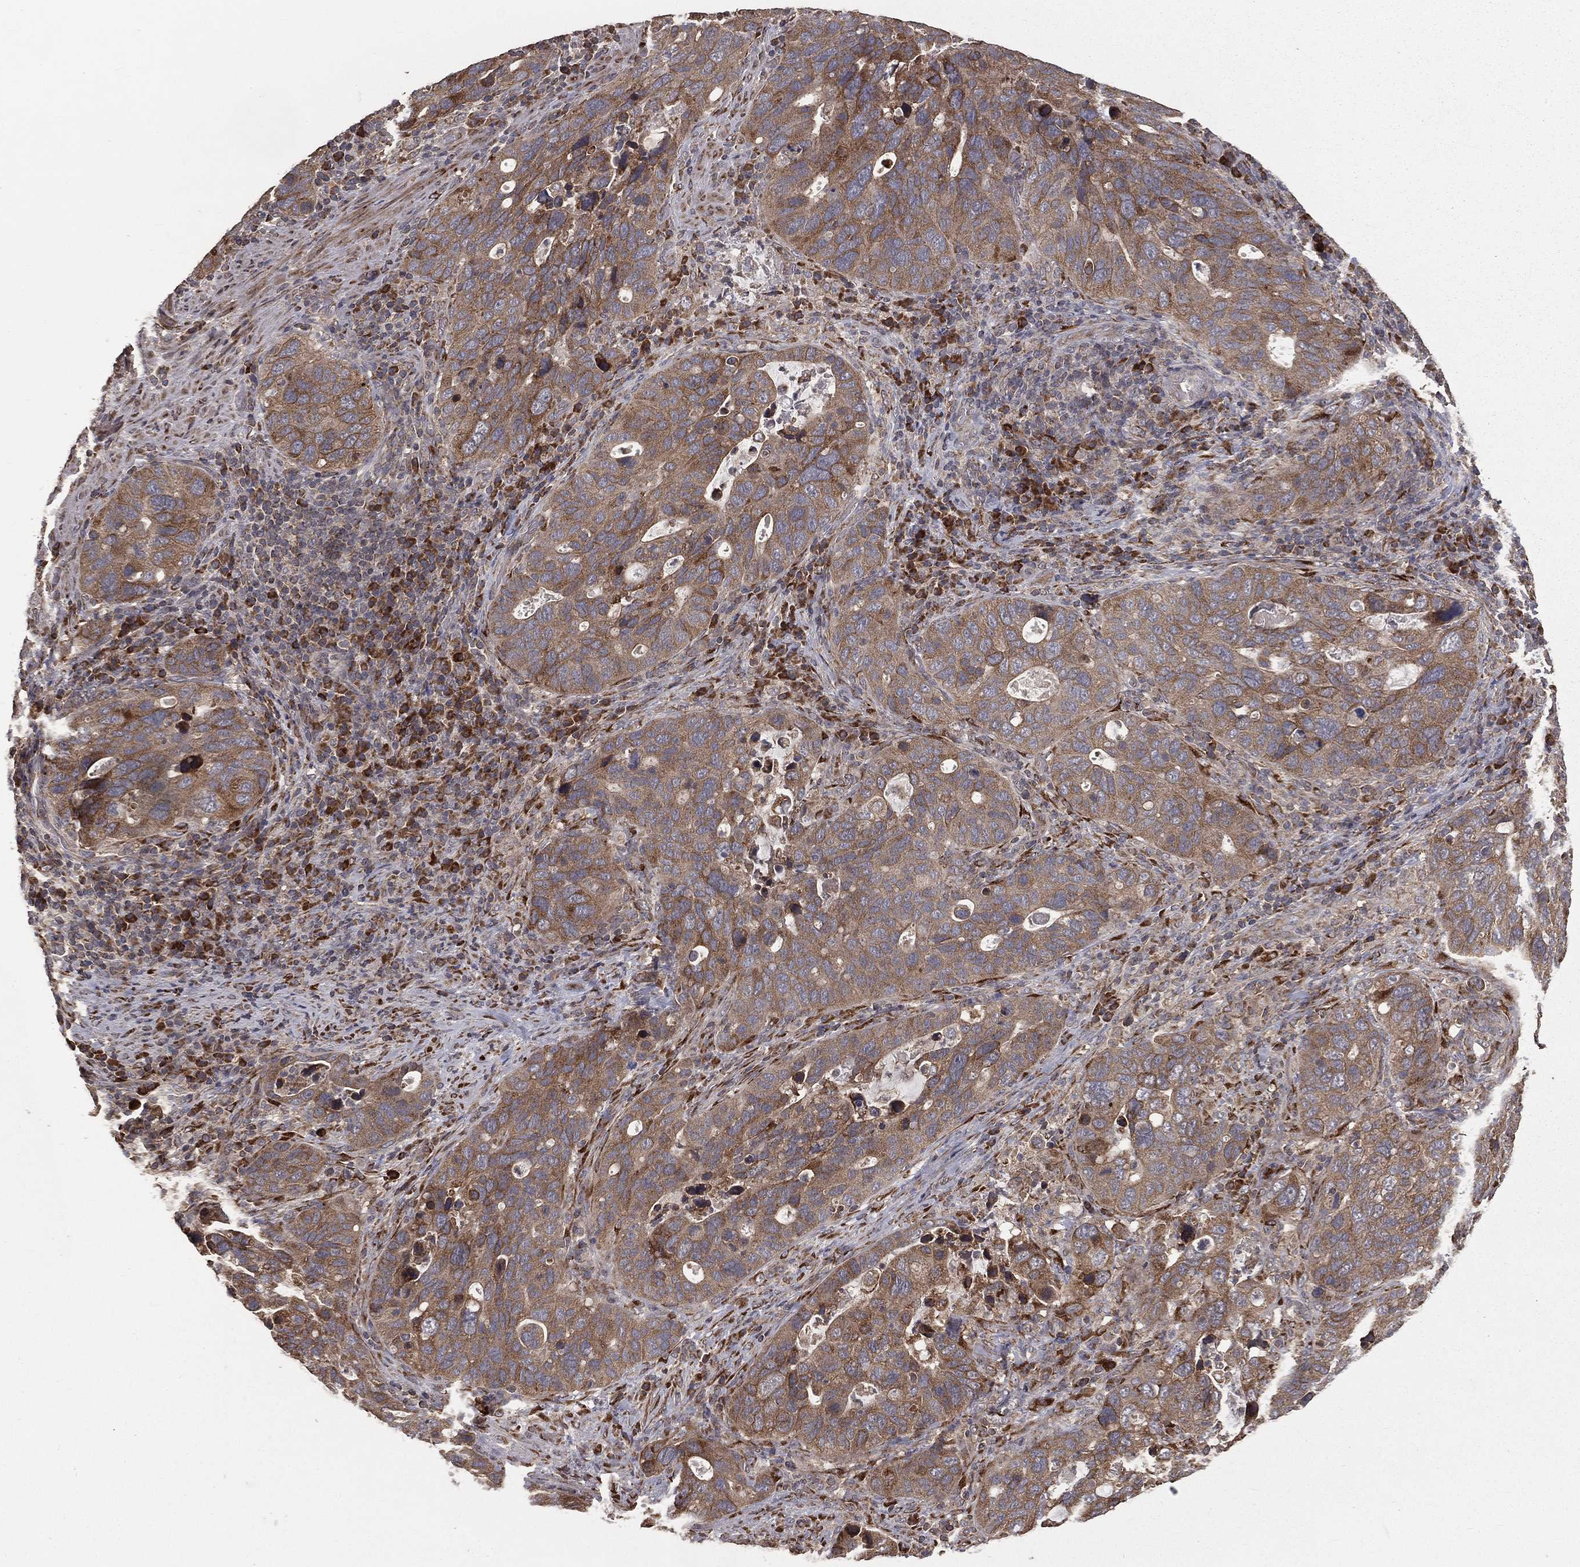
{"staining": {"intensity": "weak", "quantity": ">75%", "location": "cytoplasmic/membranous"}, "tissue": "stomach cancer", "cell_type": "Tumor cells", "image_type": "cancer", "snomed": [{"axis": "morphology", "description": "Adenocarcinoma, NOS"}, {"axis": "topography", "description": "Stomach"}], "caption": "Immunohistochemistry of human adenocarcinoma (stomach) shows low levels of weak cytoplasmic/membranous expression in approximately >75% of tumor cells. Immunohistochemistry (ihc) stains the protein in brown and the nuclei are stained blue.", "gene": "OLFML1", "patient": {"sex": "male", "age": 54}}